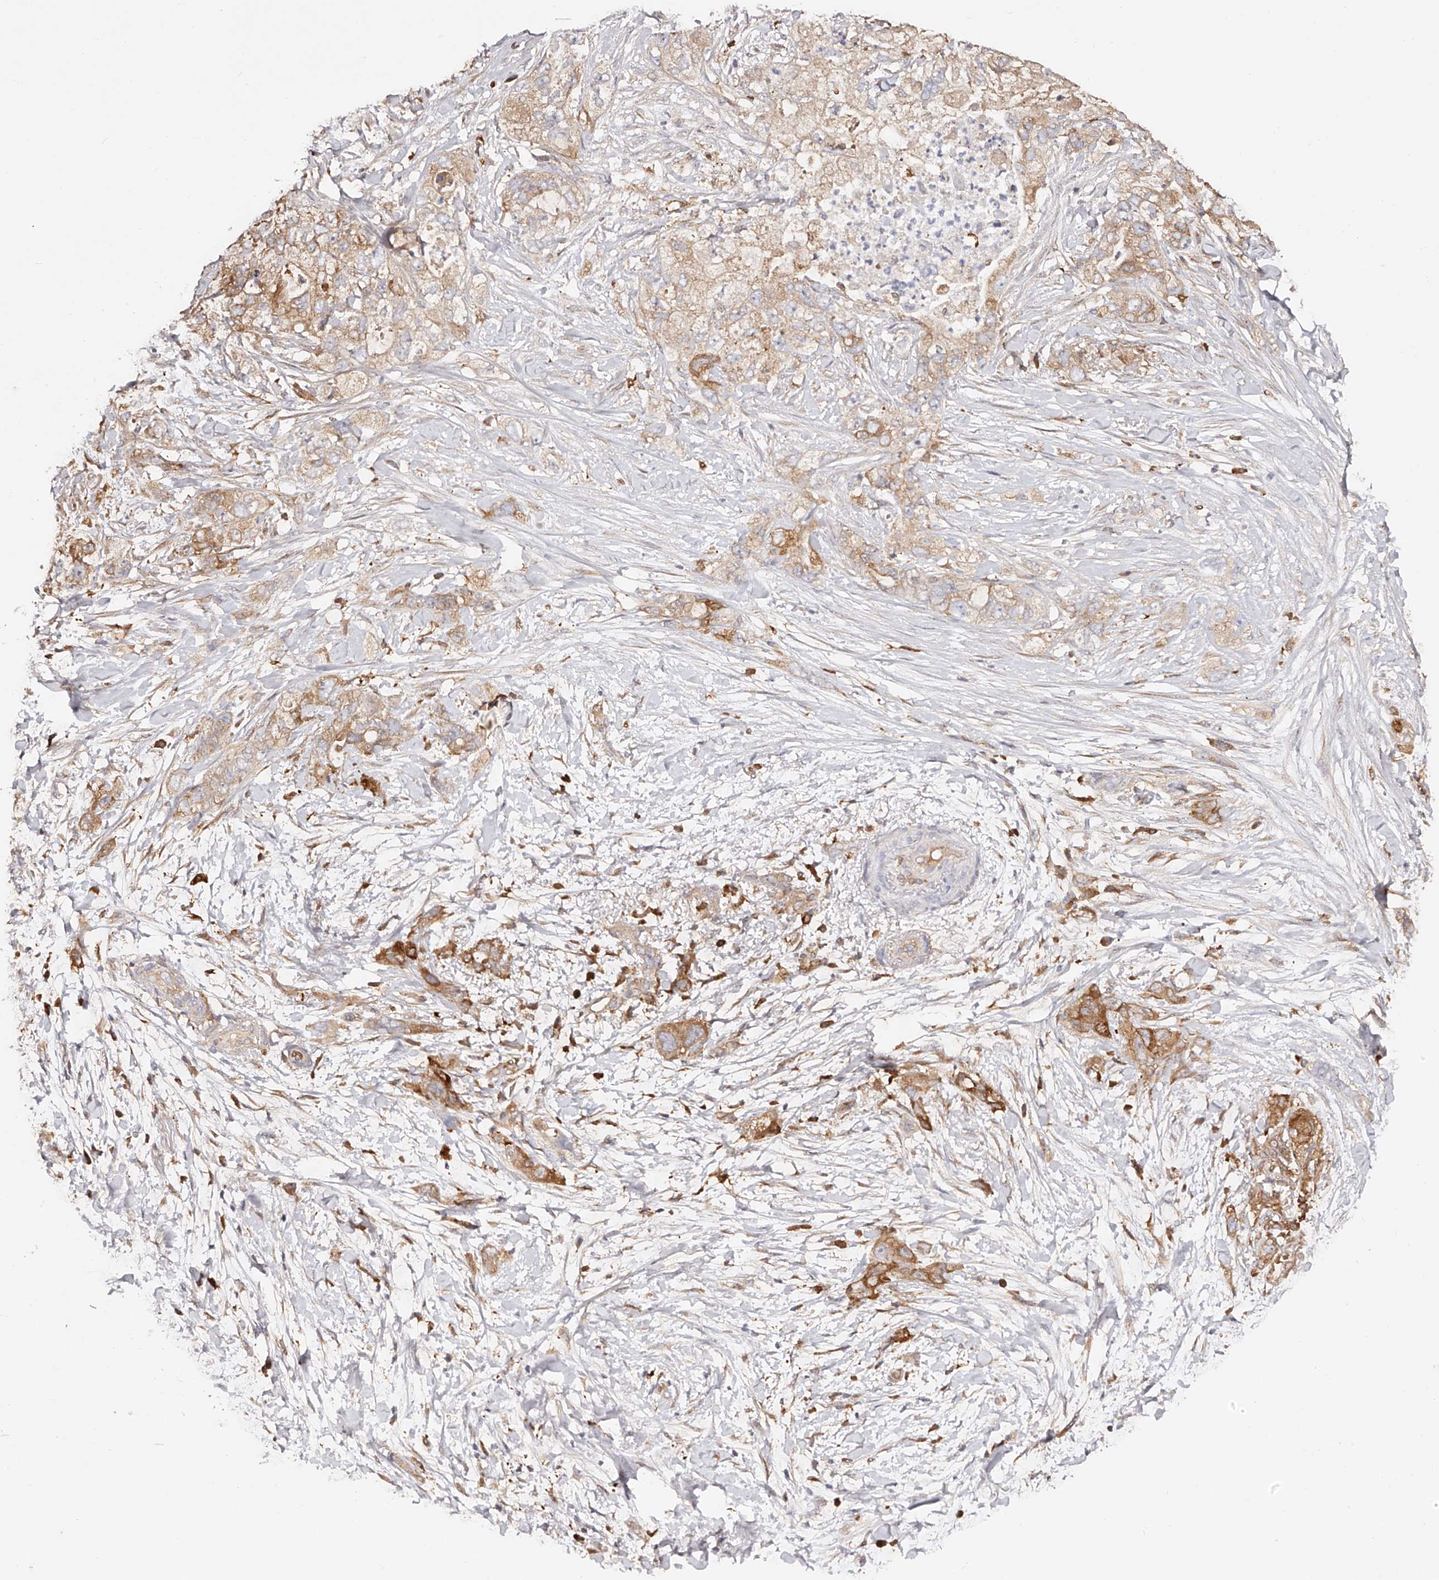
{"staining": {"intensity": "moderate", "quantity": ">75%", "location": "cytoplasmic/membranous"}, "tissue": "pancreatic cancer", "cell_type": "Tumor cells", "image_type": "cancer", "snomed": [{"axis": "morphology", "description": "Adenocarcinoma, NOS"}, {"axis": "topography", "description": "Pancreas"}], "caption": "Pancreatic cancer (adenocarcinoma) stained for a protein demonstrates moderate cytoplasmic/membranous positivity in tumor cells.", "gene": "LAP3", "patient": {"sex": "female", "age": 73}}